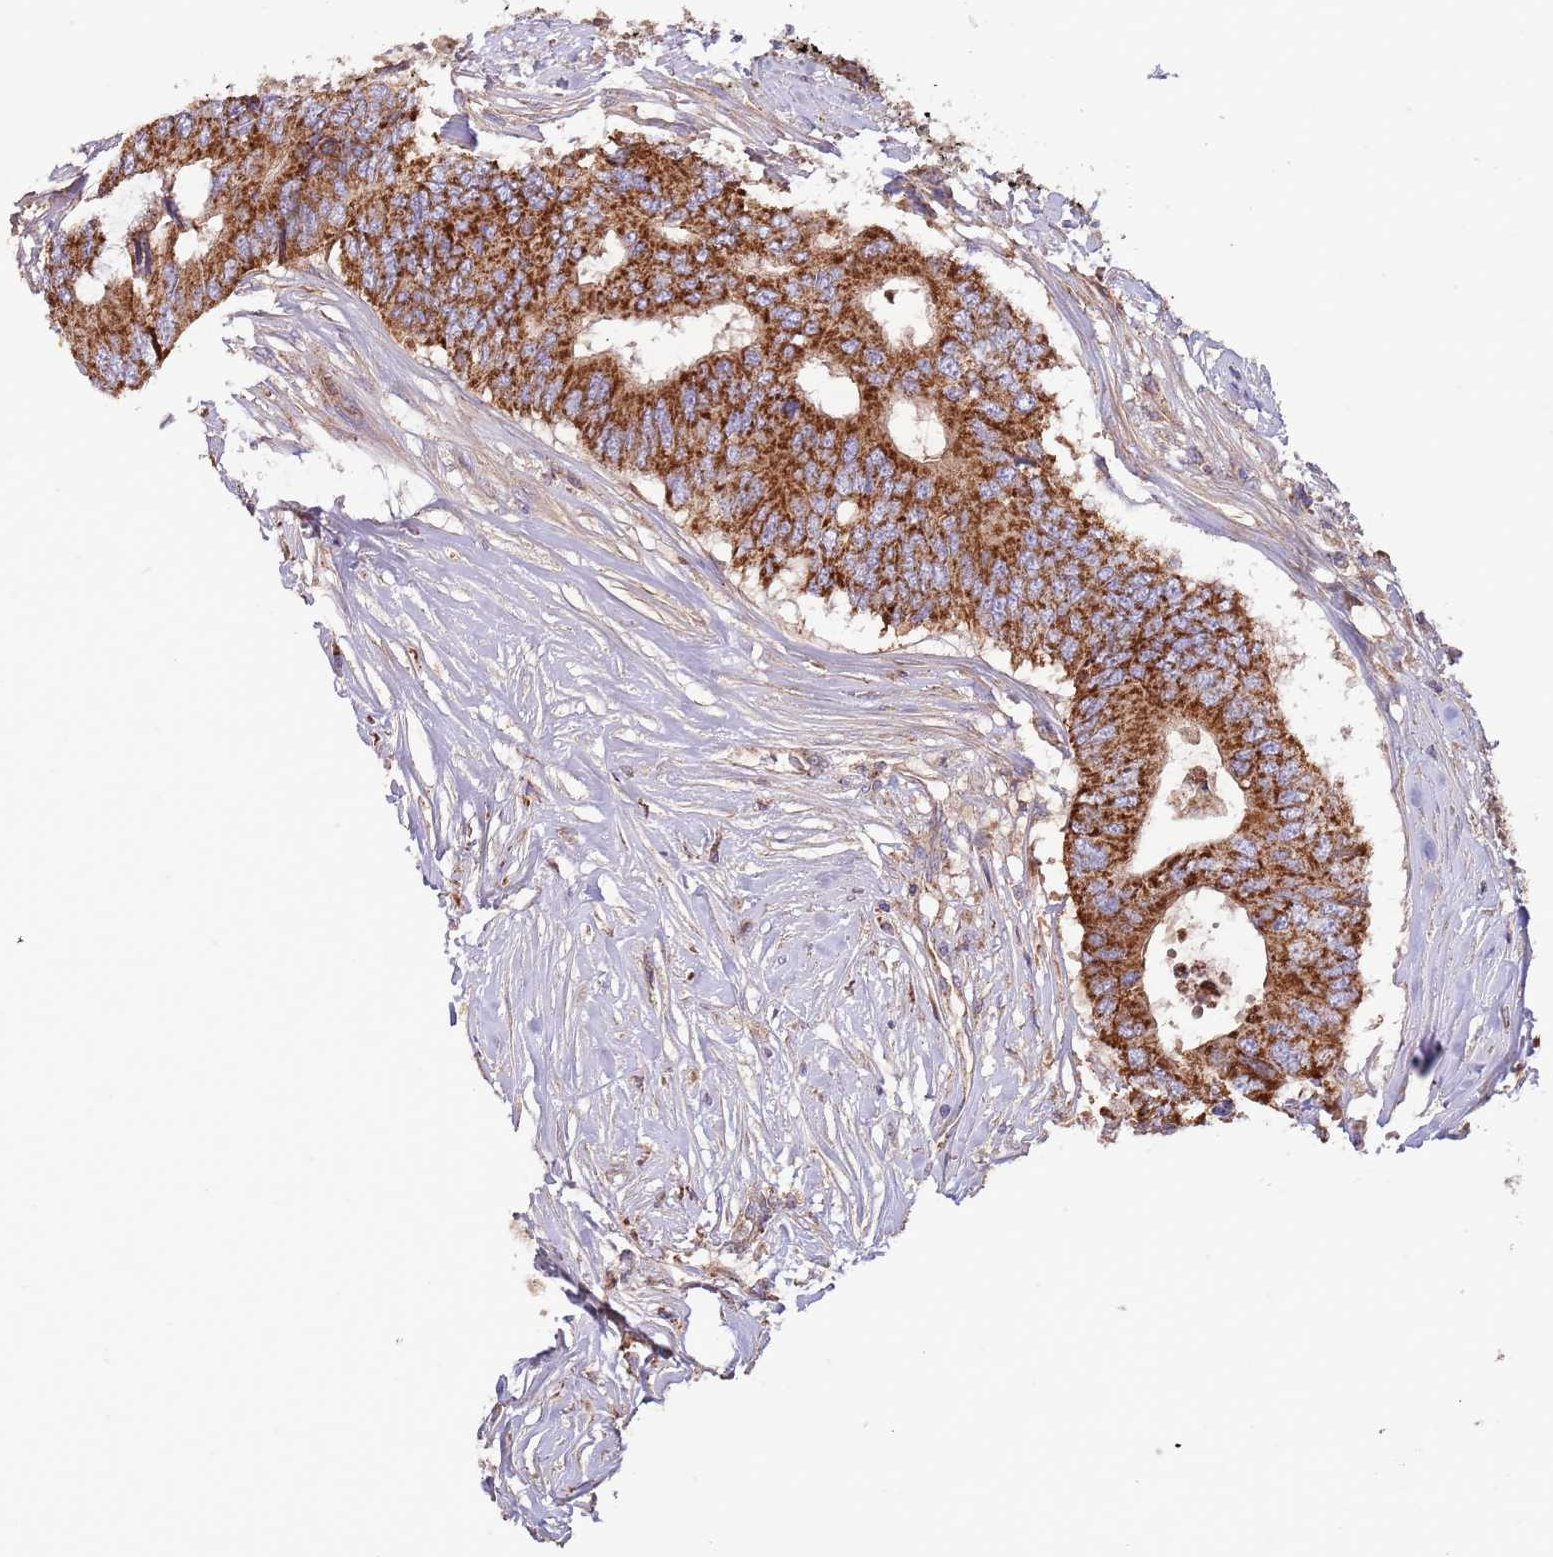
{"staining": {"intensity": "strong", "quantity": ">75%", "location": "cytoplasmic/membranous"}, "tissue": "colorectal cancer", "cell_type": "Tumor cells", "image_type": "cancer", "snomed": [{"axis": "morphology", "description": "Adenocarcinoma, NOS"}, {"axis": "topography", "description": "Colon"}], "caption": "There is high levels of strong cytoplasmic/membranous positivity in tumor cells of adenocarcinoma (colorectal), as demonstrated by immunohistochemical staining (brown color).", "gene": "DNAJA3", "patient": {"sex": "male", "age": 71}}